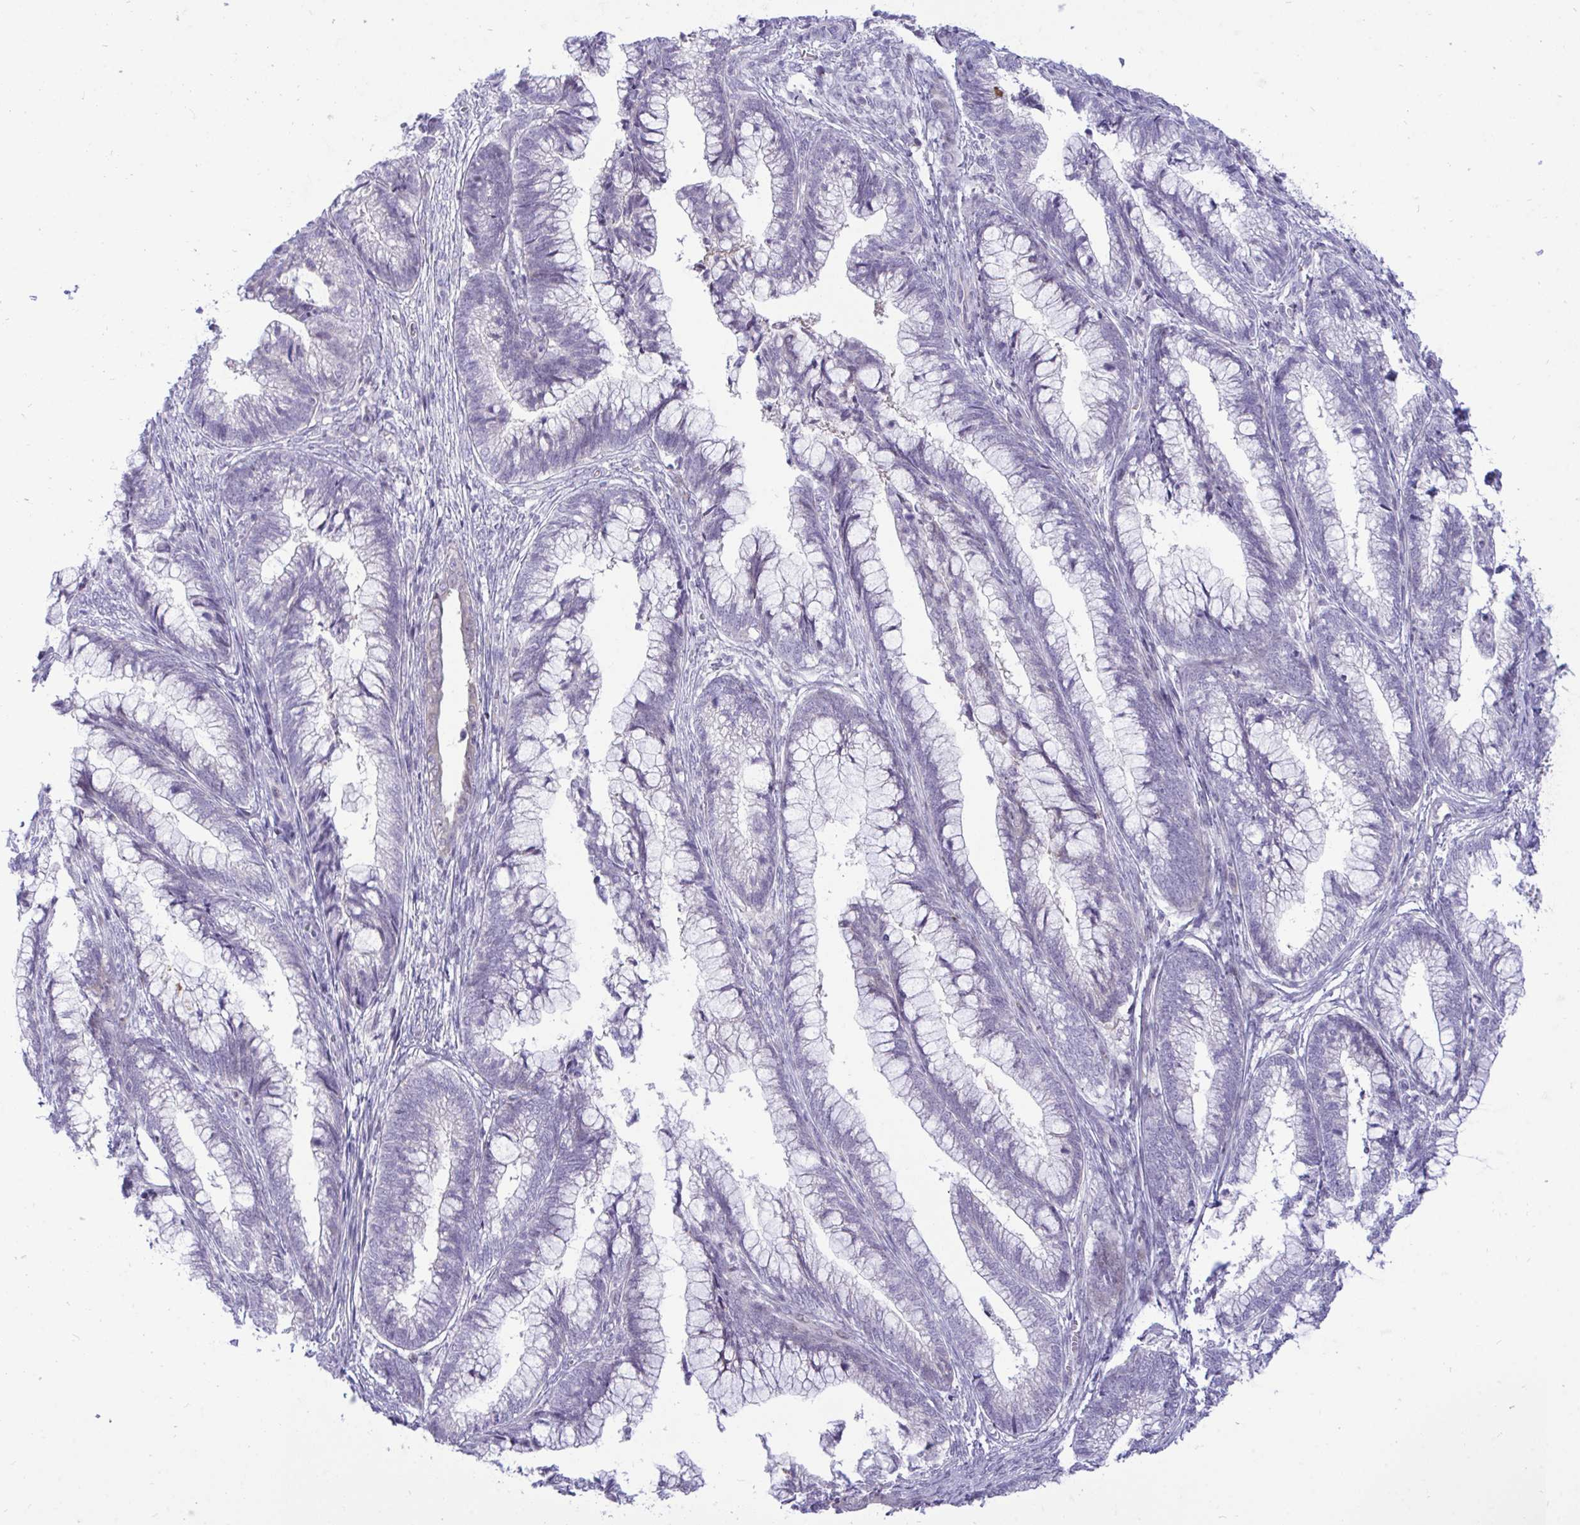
{"staining": {"intensity": "negative", "quantity": "none", "location": "none"}, "tissue": "cervical cancer", "cell_type": "Tumor cells", "image_type": "cancer", "snomed": [{"axis": "morphology", "description": "Adenocarcinoma, NOS"}, {"axis": "topography", "description": "Cervix"}], "caption": "IHC histopathology image of human cervical cancer stained for a protein (brown), which demonstrates no expression in tumor cells.", "gene": "EPOP", "patient": {"sex": "female", "age": 44}}